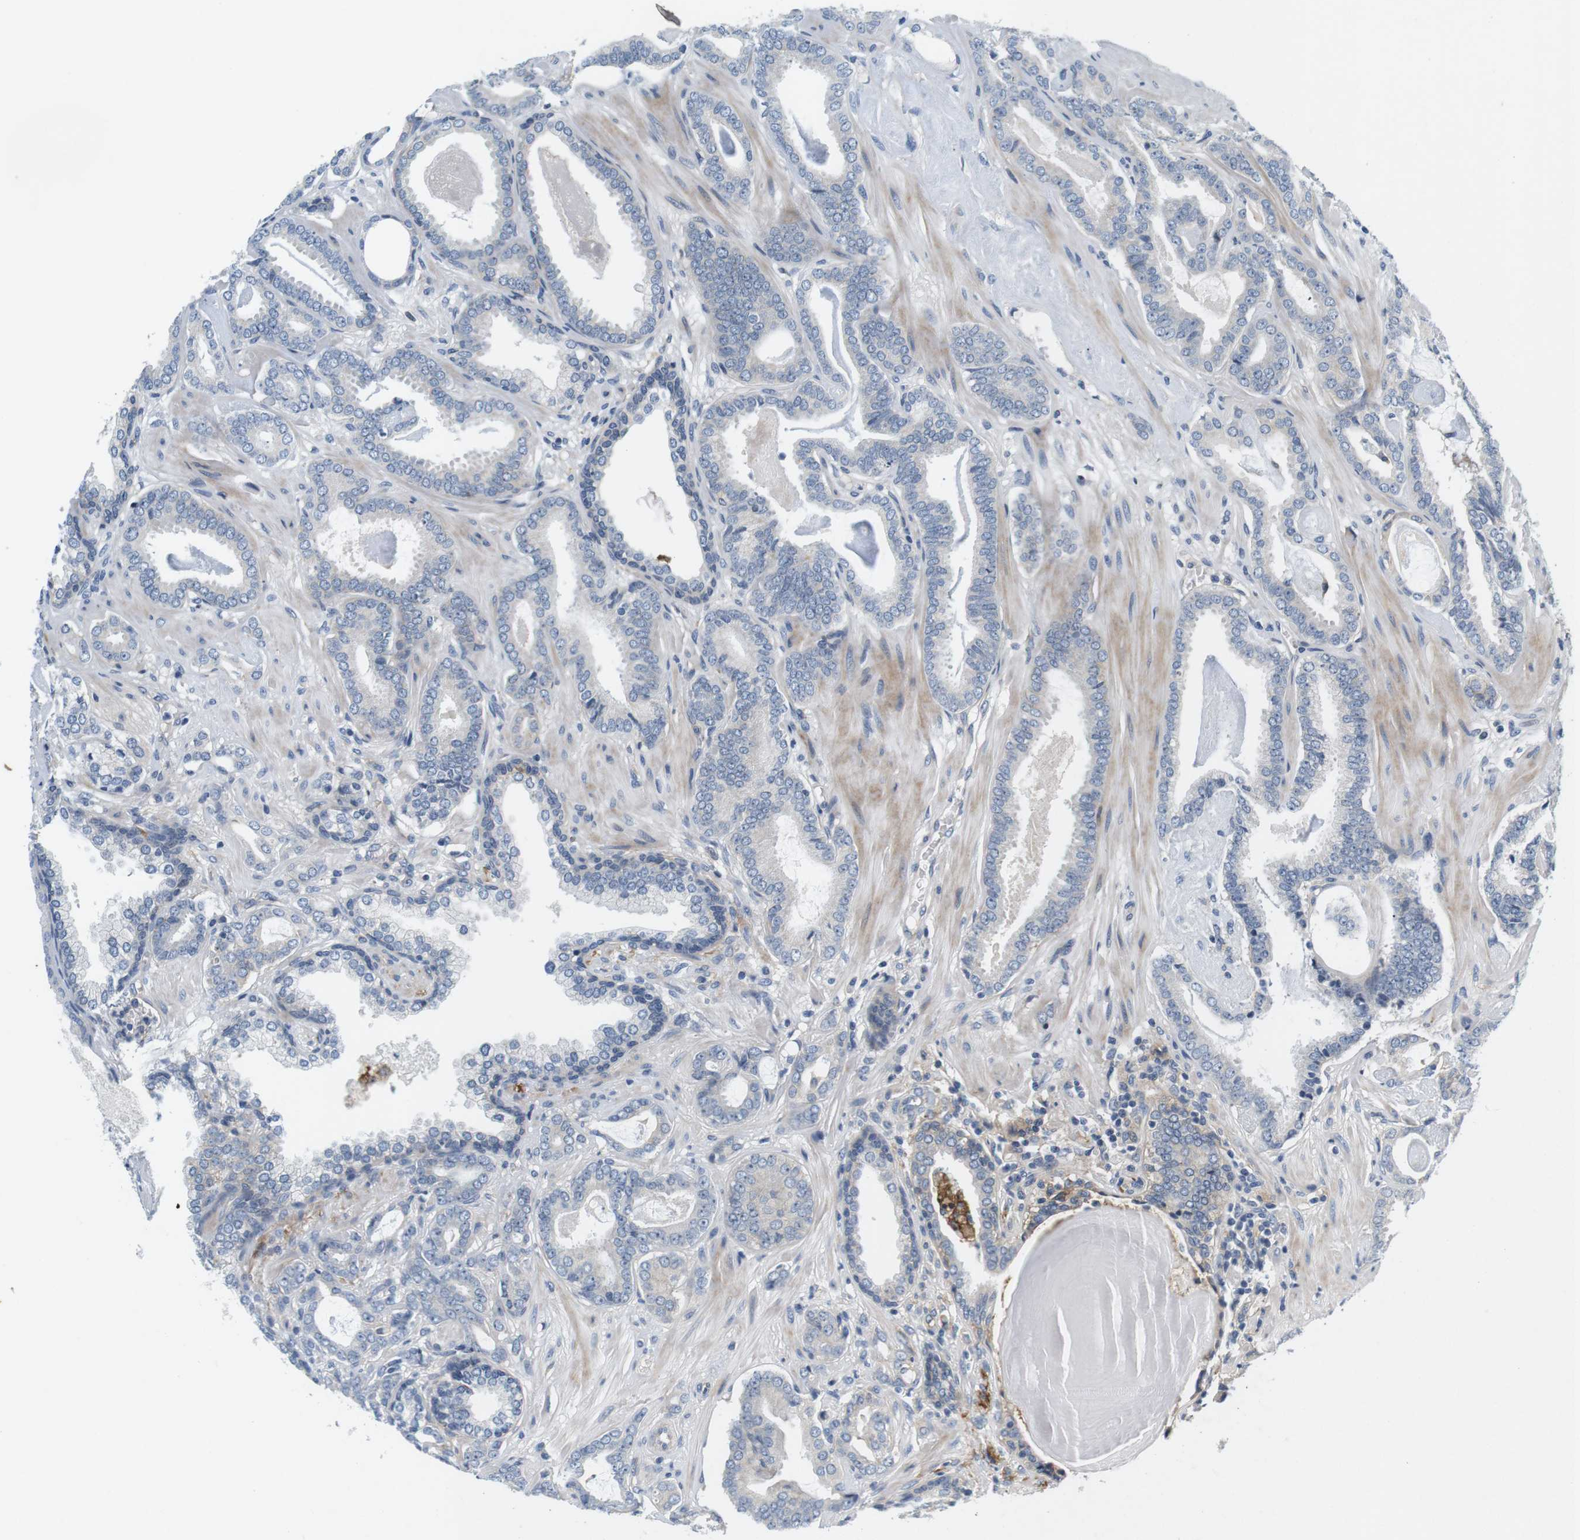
{"staining": {"intensity": "negative", "quantity": "none", "location": "none"}, "tissue": "prostate cancer", "cell_type": "Tumor cells", "image_type": "cancer", "snomed": [{"axis": "morphology", "description": "Adenocarcinoma, Low grade"}, {"axis": "topography", "description": "Prostate"}], "caption": "The micrograph demonstrates no staining of tumor cells in prostate cancer.", "gene": "SLC30A1", "patient": {"sex": "male", "age": 53}}